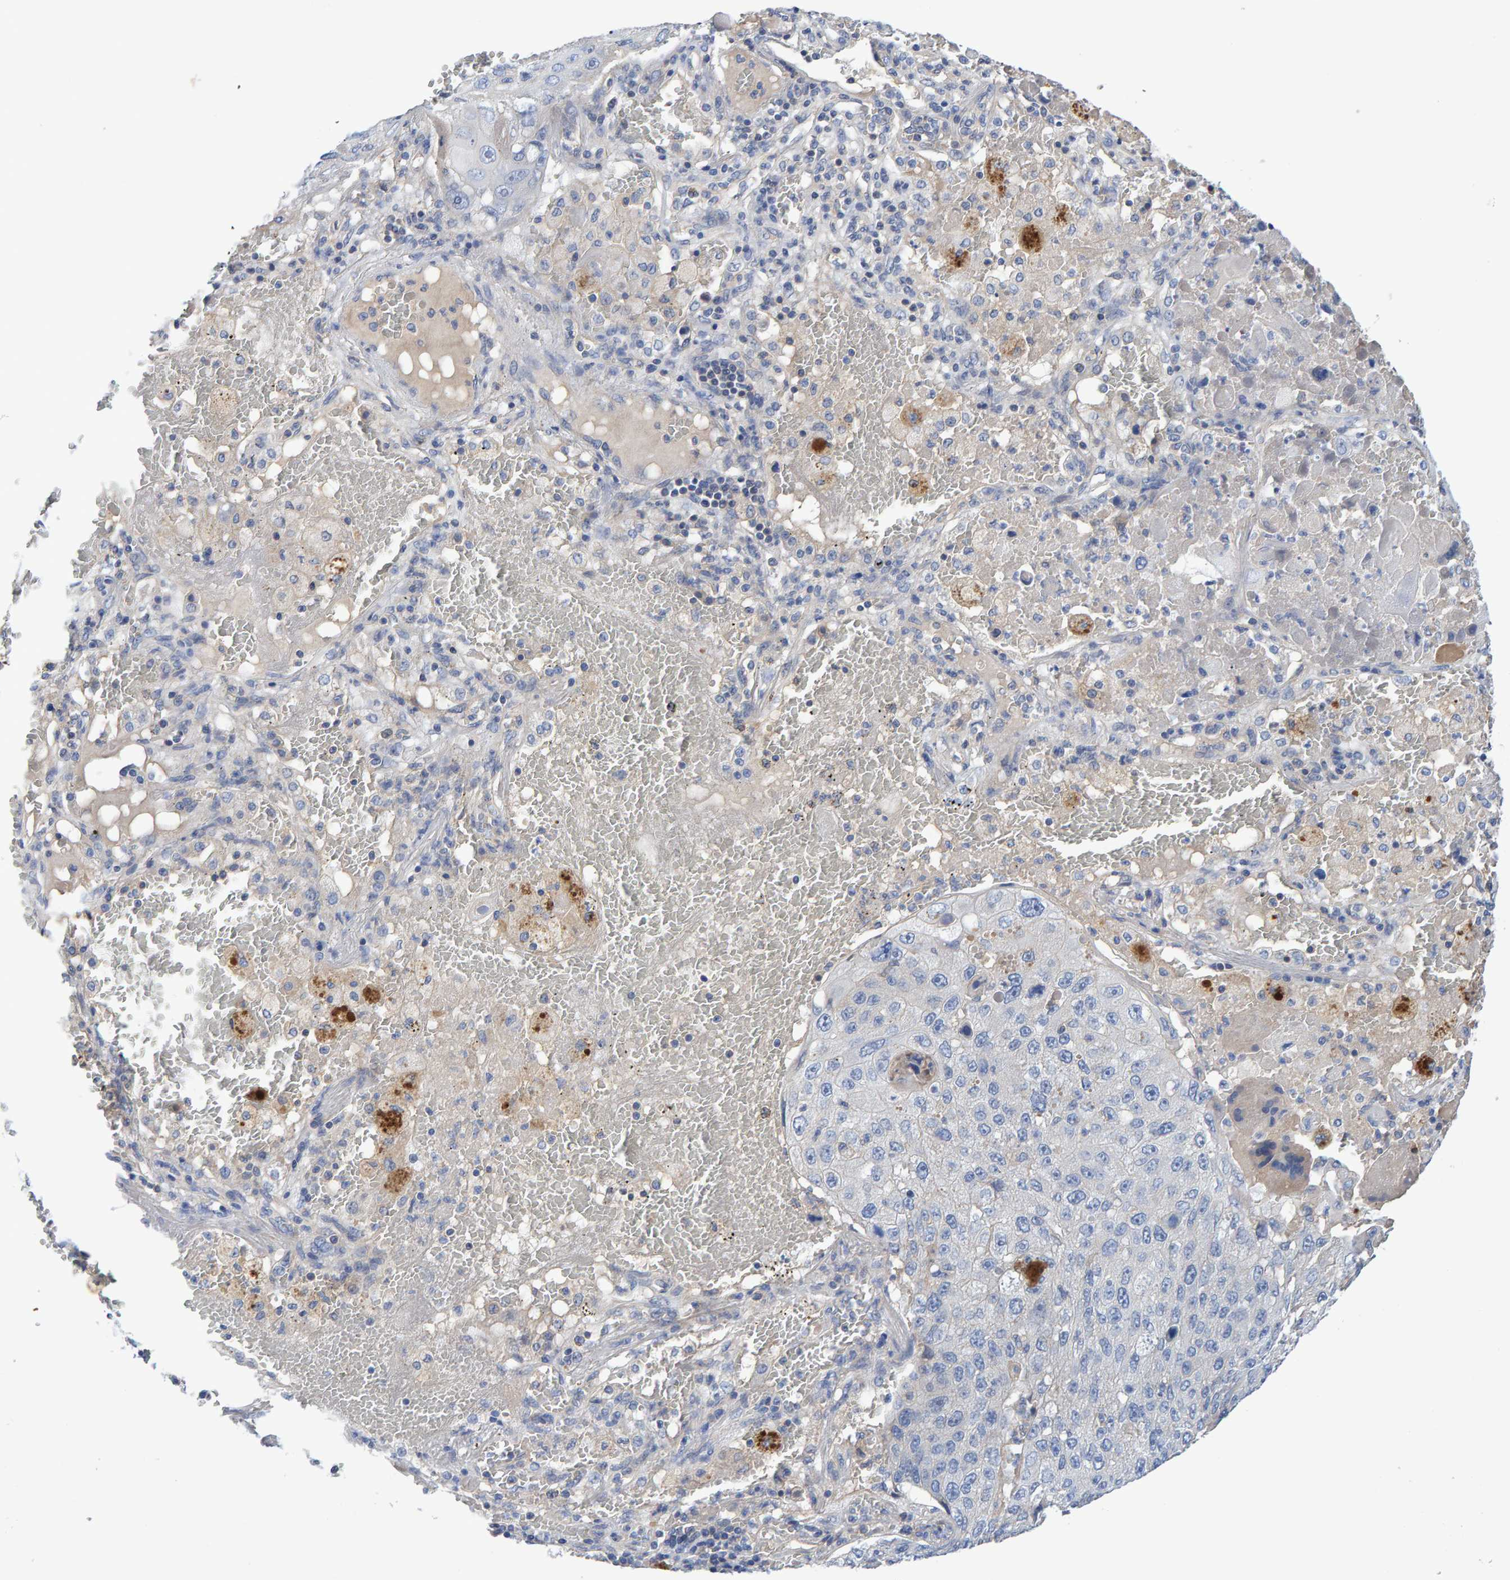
{"staining": {"intensity": "negative", "quantity": "none", "location": "none"}, "tissue": "lung cancer", "cell_type": "Tumor cells", "image_type": "cancer", "snomed": [{"axis": "morphology", "description": "Squamous cell carcinoma, NOS"}, {"axis": "topography", "description": "Lung"}], "caption": "This histopathology image is of lung squamous cell carcinoma stained with IHC to label a protein in brown with the nuclei are counter-stained blue. There is no expression in tumor cells.", "gene": "EFR3A", "patient": {"sex": "male", "age": 61}}